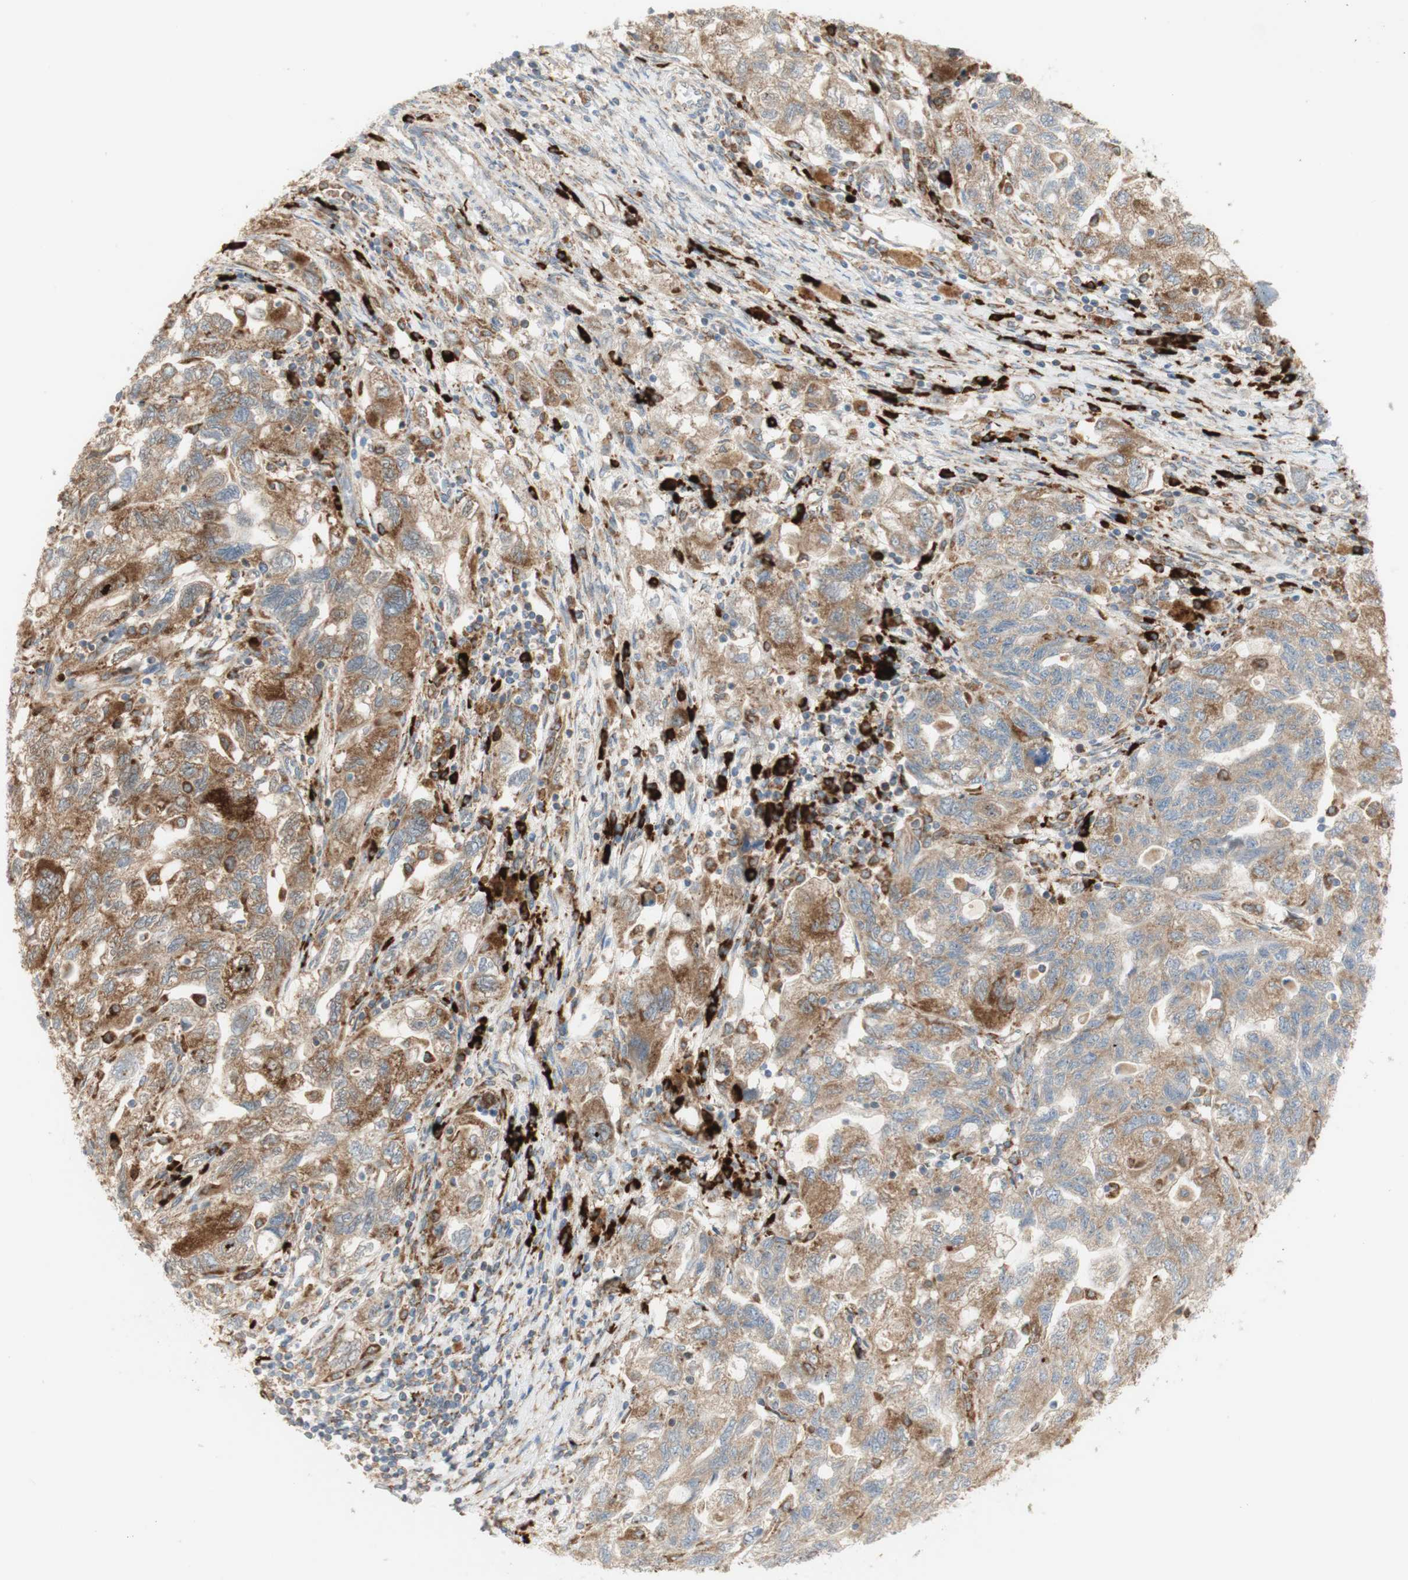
{"staining": {"intensity": "moderate", "quantity": ">75%", "location": "cytoplasmic/membranous"}, "tissue": "ovarian cancer", "cell_type": "Tumor cells", "image_type": "cancer", "snomed": [{"axis": "morphology", "description": "Carcinoma, NOS"}, {"axis": "morphology", "description": "Cystadenocarcinoma, serous, NOS"}, {"axis": "topography", "description": "Ovary"}], "caption": "Immunohistochemical staining of ovarian cancer (carcinoma) demonstrates medium levels of moderate cytoplasmic/membranous protein positivity in about >75% of tumor cells. The staining was performed using DAB to visualize the protein expression in brown, while the nuclei were stained in blue with hematoxylin (Magnification: 20x).", "gene": "MANF", "patient": {"sex": "female", "age": 69}}